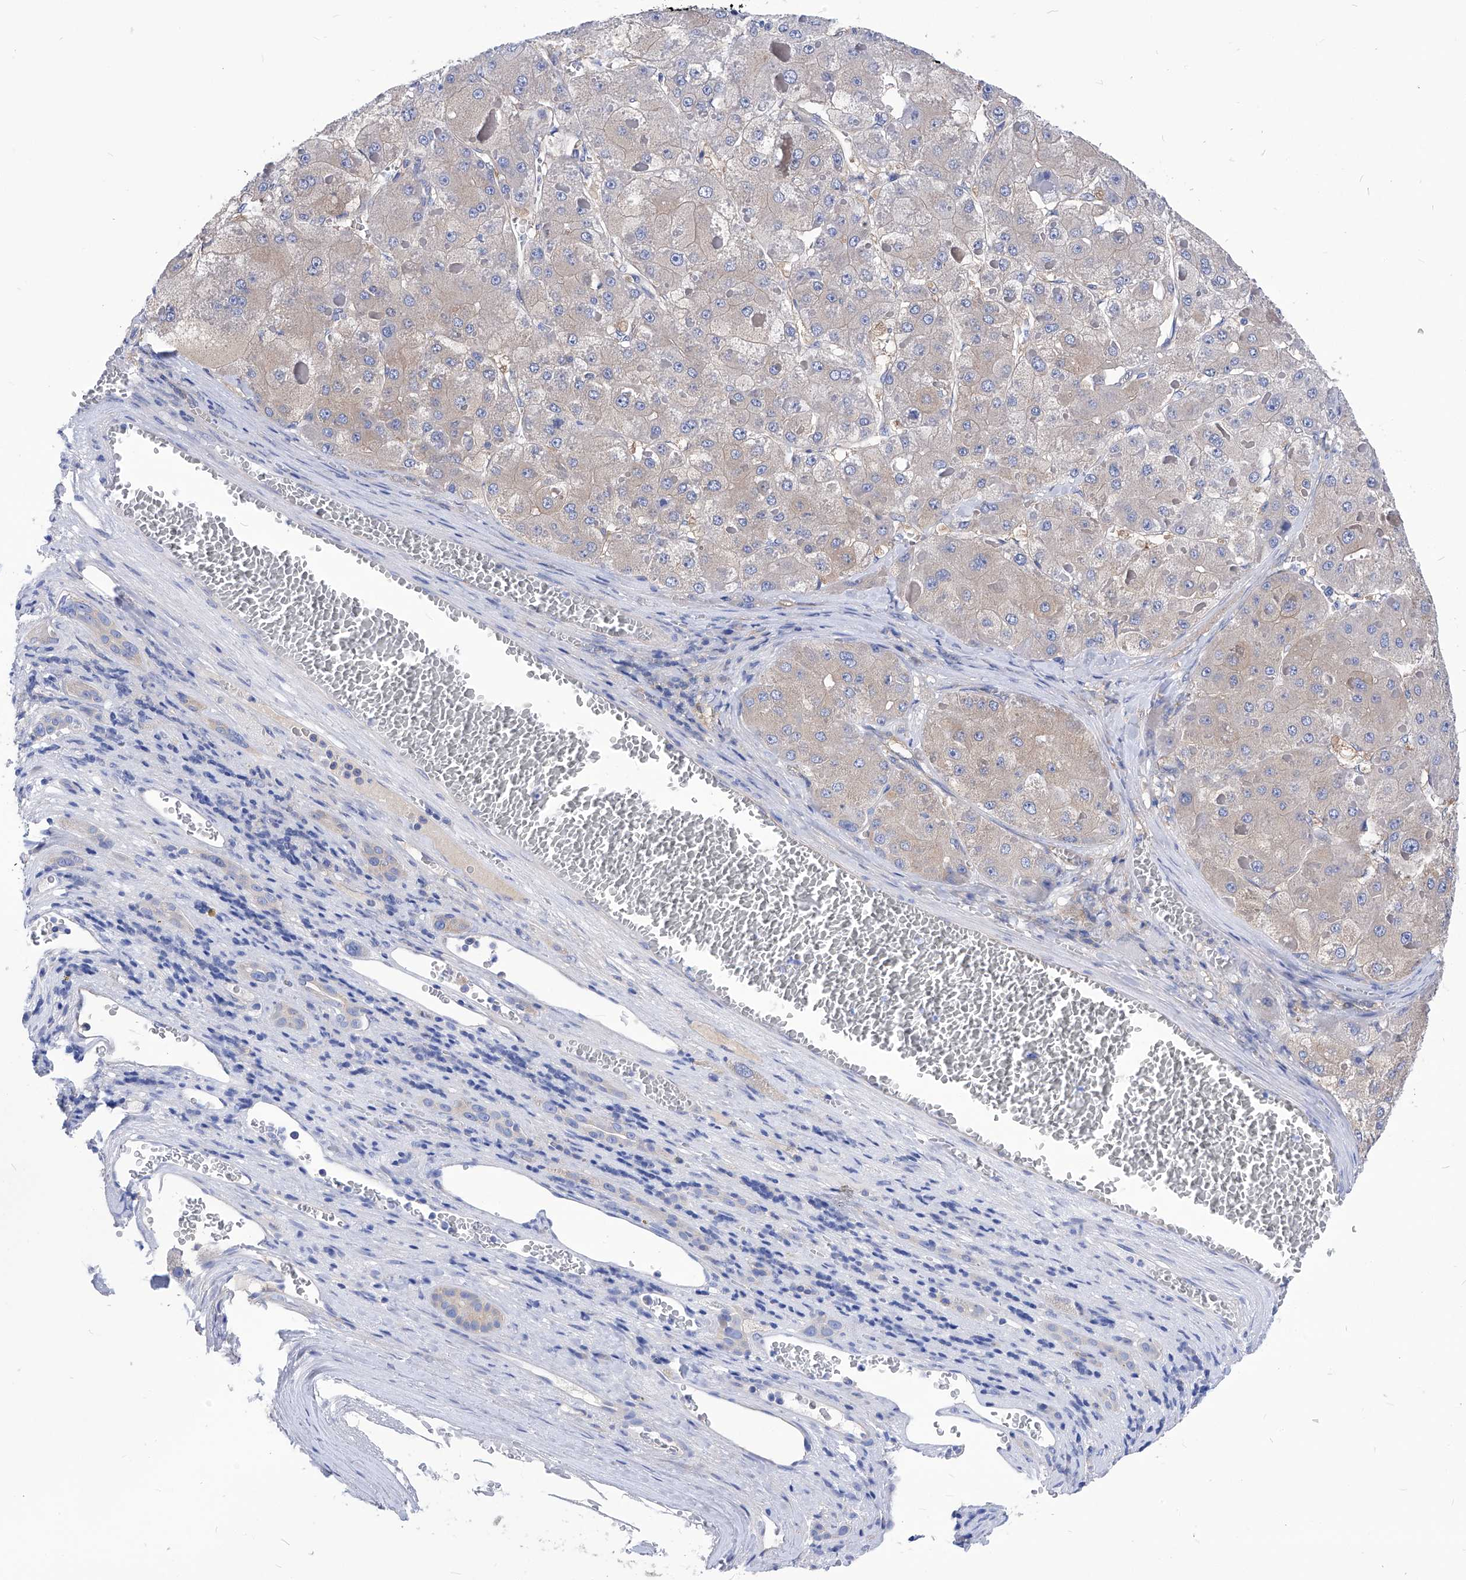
{"staining": {"intensity": "weak", "quantity": "<25%", "location": "cytoplasmic/membranous"}, "tissue": "liver cancer", "cell_type": "Tumor cells", "image_type": "cancer", "snomed": [{"axis": "morphology", "description": "Carcinoma, Hepatocellular, NOS"}, {"axis": "topography", "description": "Liver"}], "caption": "Tumor cells show no significant protein positivity in hepatocellular carcinoma (liver). (DAB immunohistochemistry (IHC) with hematoxylin counter stain).", "gene": "XPNPEP1", "patient": {"sex": "female", "age": 73}}